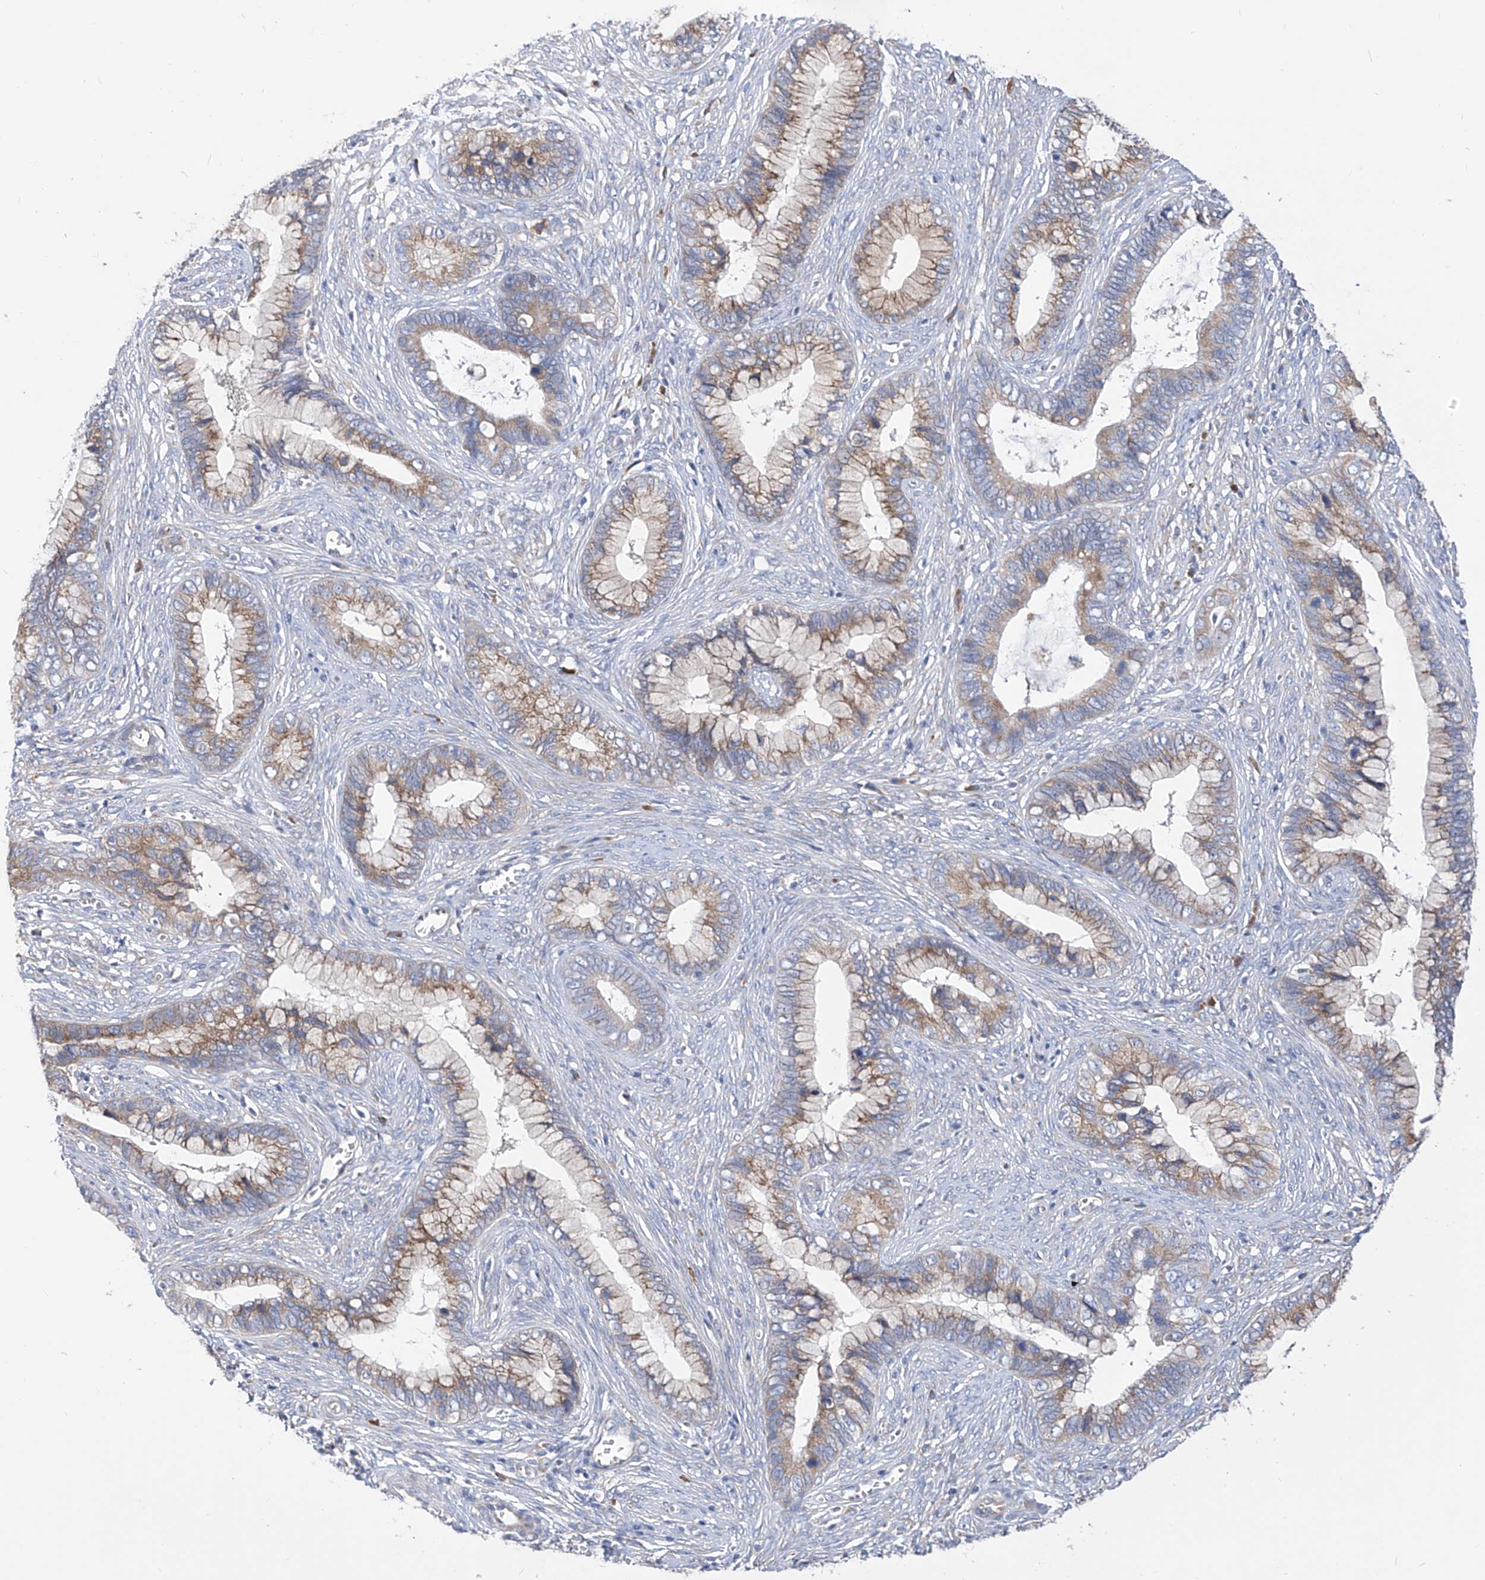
{"staining": {"intensity": "weak", "quantity": "25%-75%", "location": "cytoplasmic/membranous"}, "tissue": "cervical cancer", "cell_type": "Tumor cells", "image_type": "cancer", "snomed": [{"axis": "morphology", "description": "Adenocarcinoma, NOS"}, {"axis": "topography", "description": "Cervix"}], "caption": "Immunohistochemistry (IHC) photomicrograph of neoplastic tissue: adenocarcinoma (cervical) stained using IHC reveals low levels of weak protein expression localized specifically in the cytoplasmic/membranous of tumor cells, appearing as a cytoplasmic/membranous brown color.", "gene": "UFL1", "patient": {"sex": "female", "age": 44}}